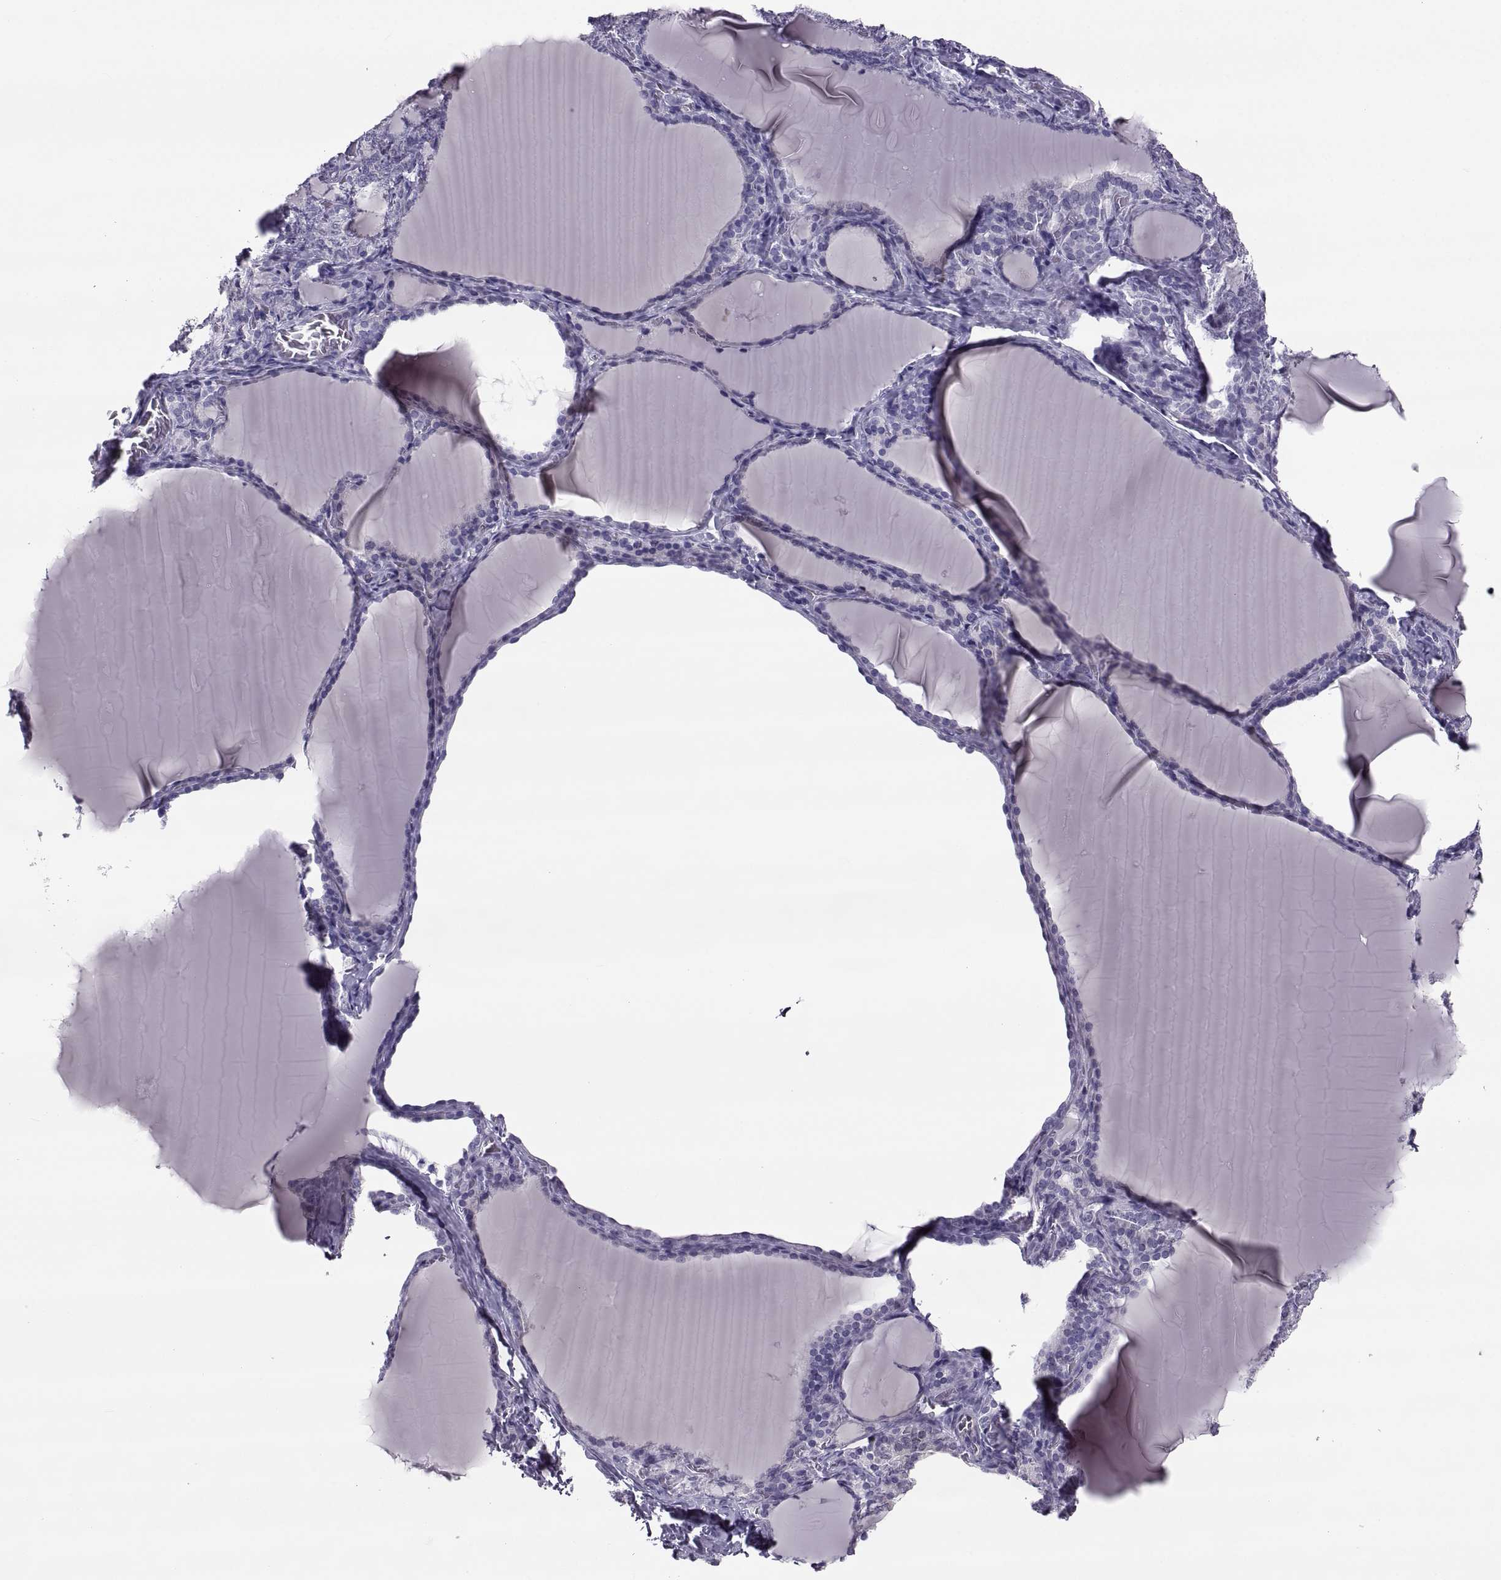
{"staining": {"intensity": "negative", "quantity": "none", "location": "none"}, "tissue": "thyroid gland", "cell_type": "Glandular cells", "image_type": "normal", "snomed": [{"axis": "morphology", "description": "Normal tissue, NOS"}, {"axis": "morphology", "description": "Hyperplasia, NOS"}, {"axis": "topography", "description": "Thyroid gland"}], "caption": "Immunohistochemistry of unremarkable human thyroid gland displays no staining in glandular cells.", "gene": "IGSF1", "patient": {"sex": "female", "age": 27}}